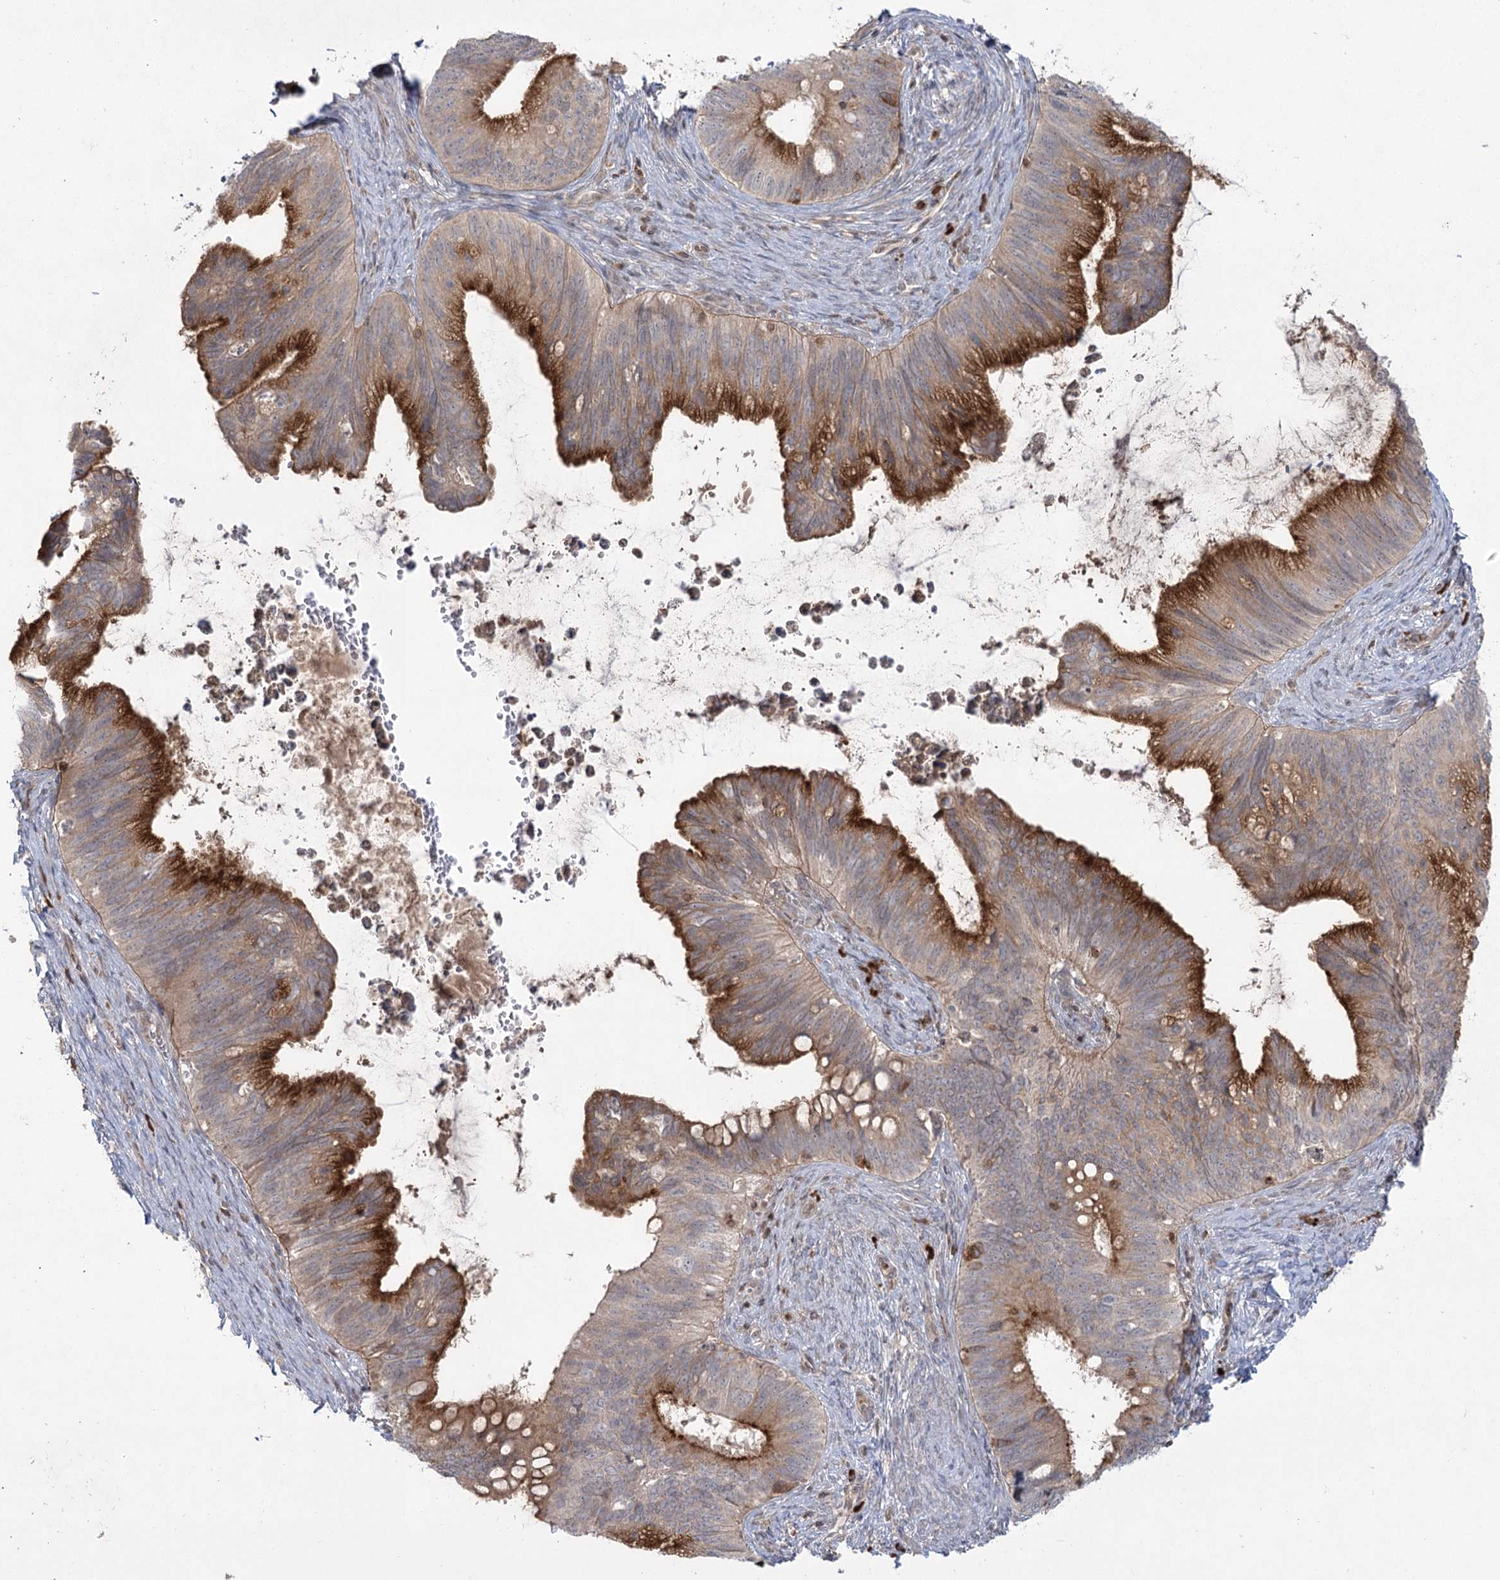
{"staining": {"intensity": "strong", "quantity": "25%-75%", "location": "cytoplasmic/membranous"}, "tissue": "cervical cancer", "cell_type": "Tumor cells", "image_type": "cancer", "snomed": [{"axis": "morphology", "description": "Adenocarcinoma, NOS"}, {"axis": "topography", "description": "Cervix"}], "caption": "Tumor cells demonstrate strong cytoplasmic/membranous positivity in approximately 25%-75% of cells in cervical adenocarcinoma. (DAB (3,3'-diaminobenzidine) = brown stain, brightfield microscopy at high magnification).", "gene": "SYTL1", "patient": {"sex": "female", "age": 42}}